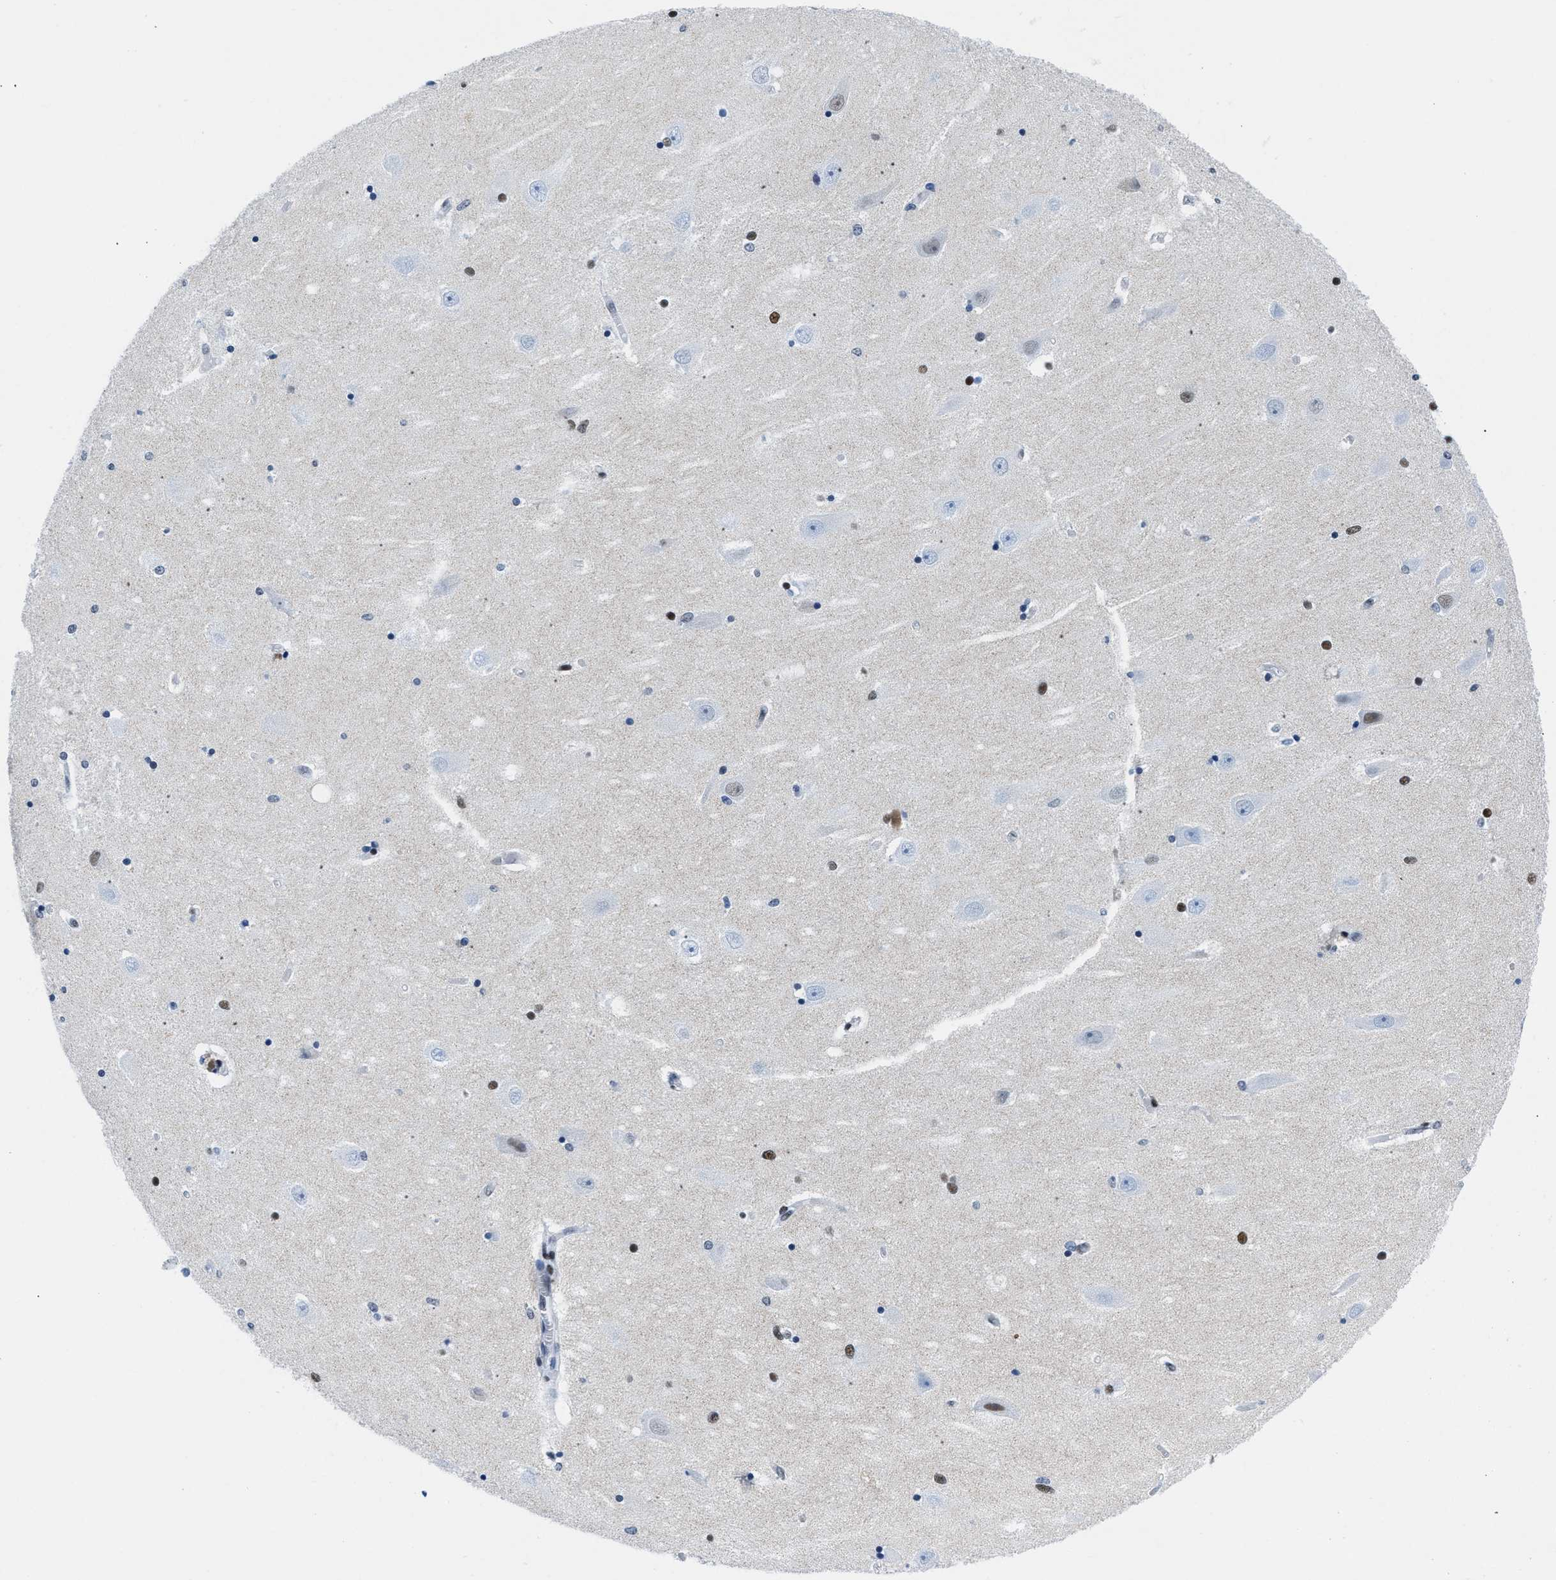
{"staining": {"intensity": "moderate", "quantity": "<25%", "location": "nuclear"}, "tissue": "hippocampus", "cell_type": "Glial cells", "image_type": "normal", "snomed": [{"axis": "morphology", "description": "Normal tissue, NOS"}, {"axis": "topography", "description": "Hippocampus"}], "caption": "Hippocampus was stained to show a protein in brown. There is low levels of moderate nuclear positivity in approximately <25% of glial cells.", "gene": "CTBP1", "patient": {"sex": "female", "age": 54}}